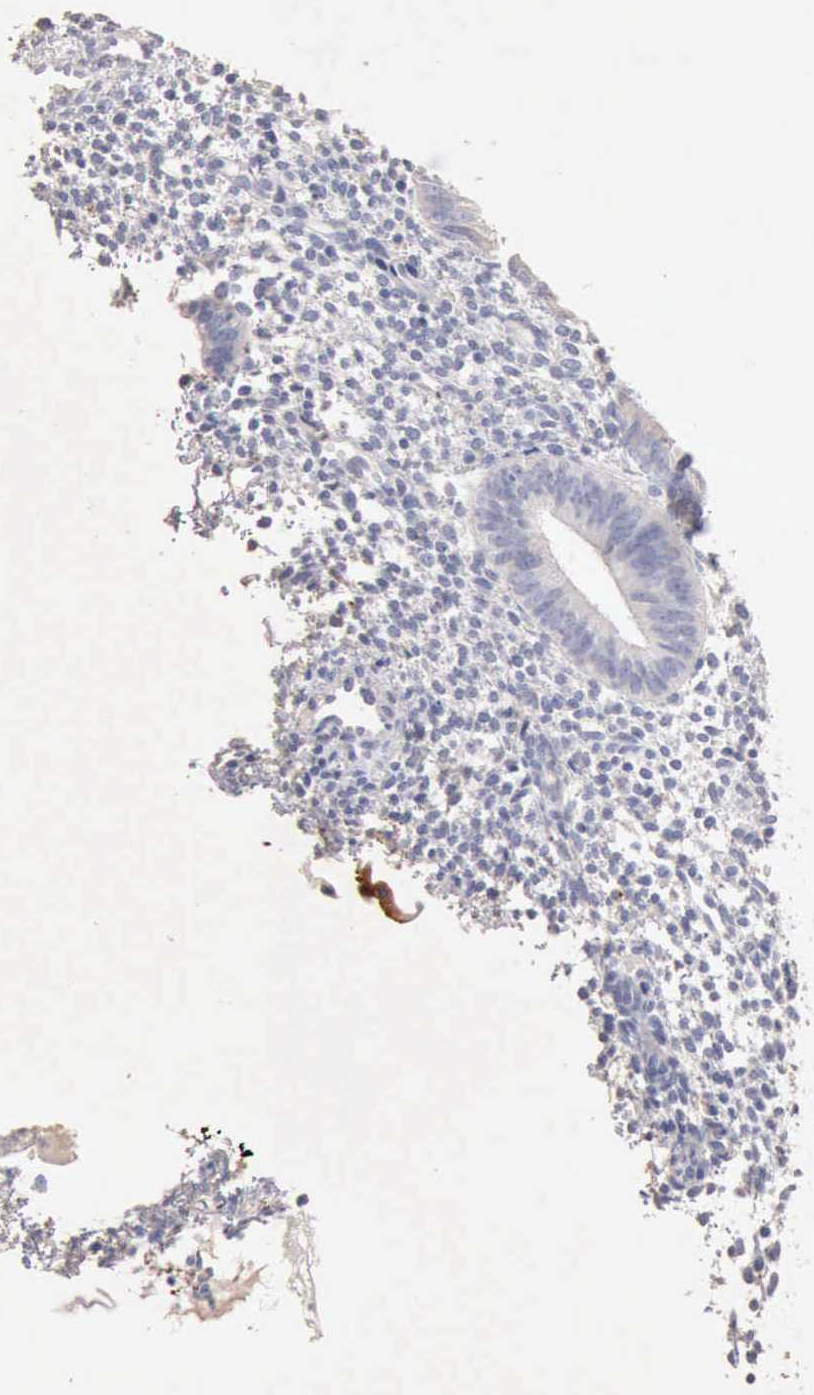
{"staining": {"intensity": "negative", "quantity": "none", "location": "none"}, "tissue": "endometrium", "cell_type": "Cells in endometrial stroma", "image_type": "normal", "snomed": [{"axis": "morphology", "description": "Normal tissue, NOS"}, {"axis": "topography", "description": "Endometrium"}], "caption": "Protein analysis of unremarkable endometrium displays no significant staining in cells in endometrial stroma.", "gene": "KRT6B", "patient": {"sex": "female", "age": 35}}